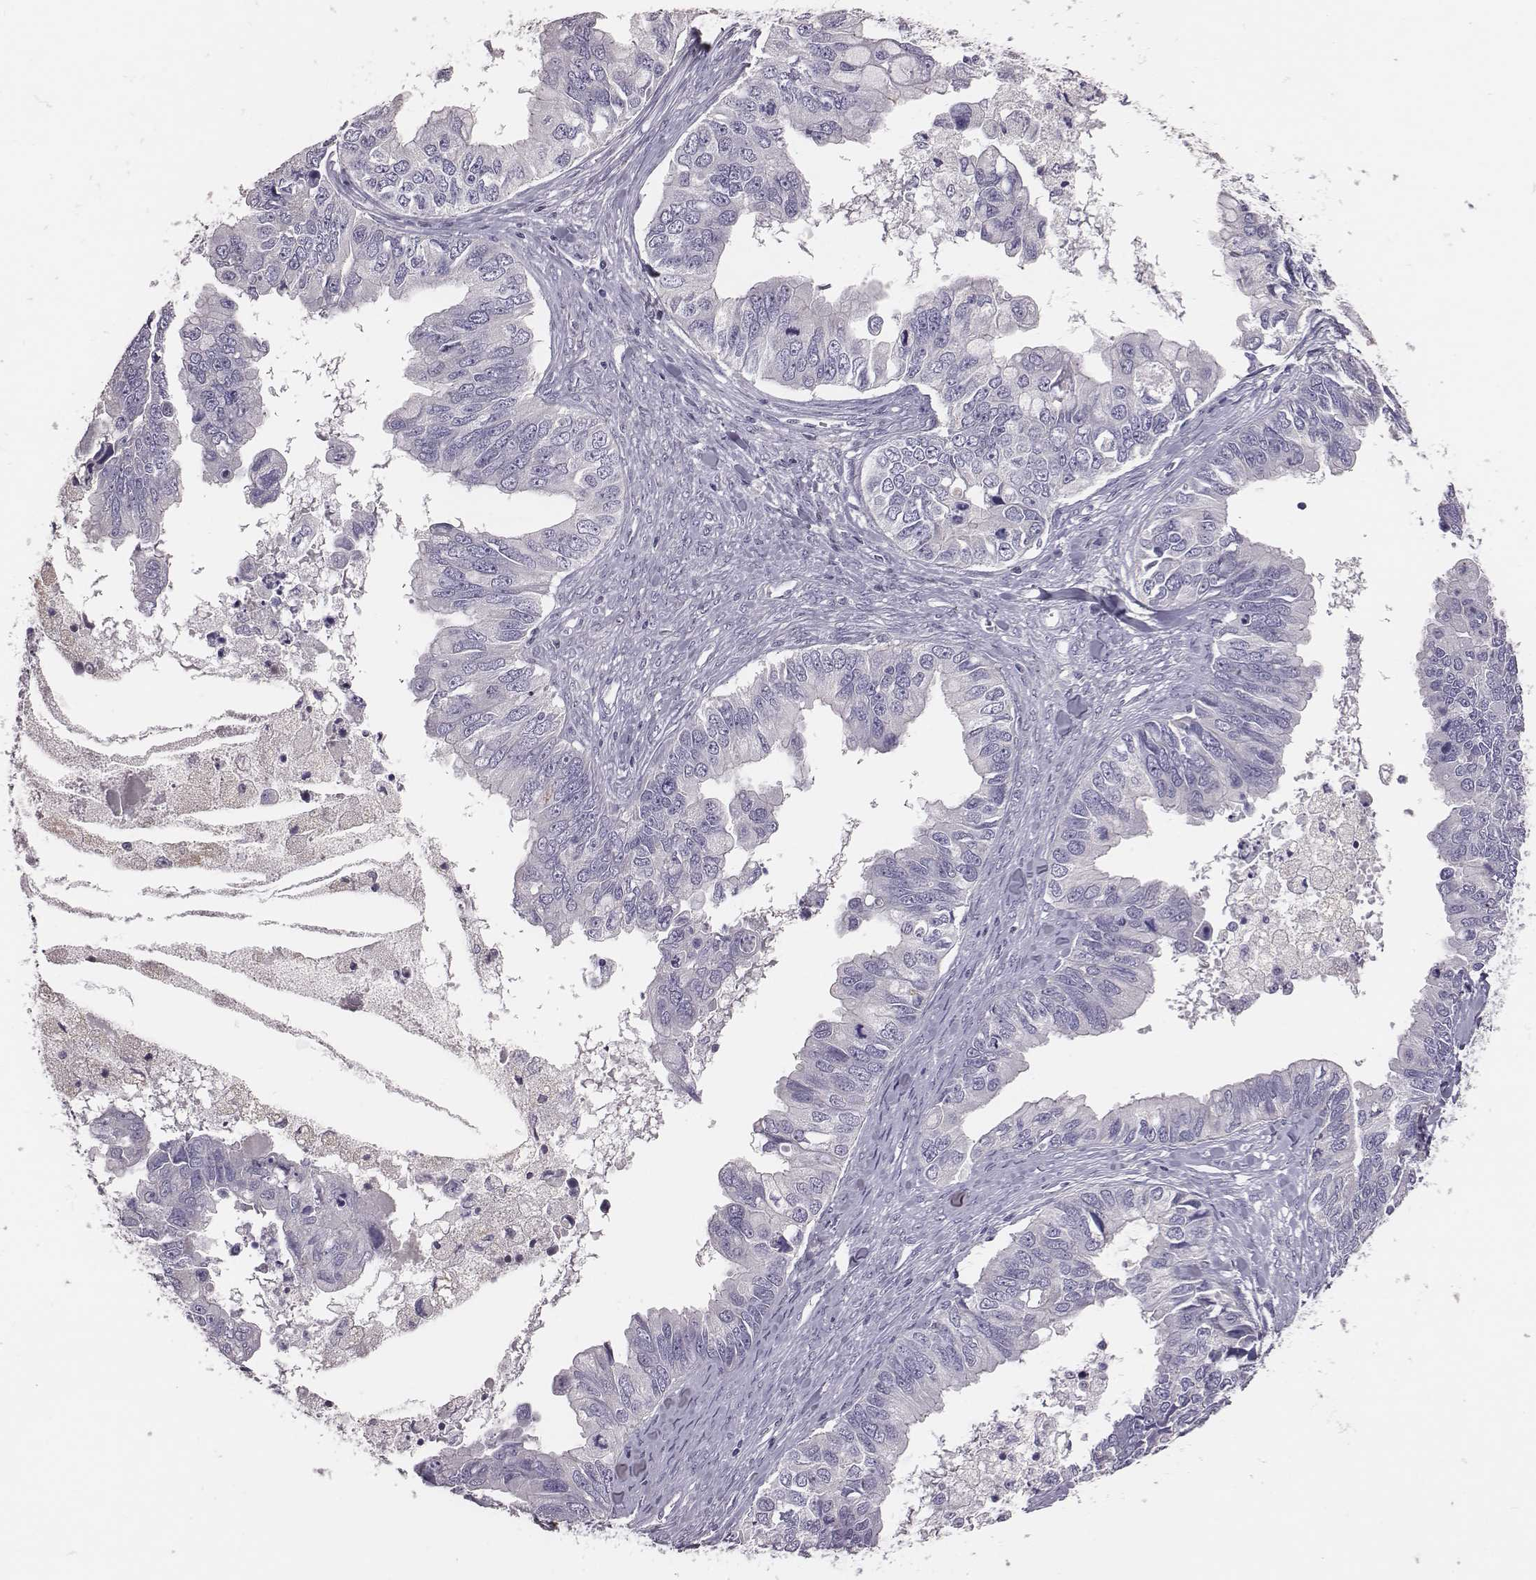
{"staining": {"intensity": "negative", "quantity": "none", "location": "none"}, "tissue": "ovarian cancer", "cell_type": "Tumor cells", "image_type": "cancer", "snomed": [{"axis": "morphology", "description": "Cystadenocarcinoma, mucinous, NOS"}, {"axis": "topography", "description": "Ovary"}], "caption": "The image displays no significant staining in tumor cells of ovarian cancer.", "gene": "EN1", "patient": {"sex": "female", "age": 76}}